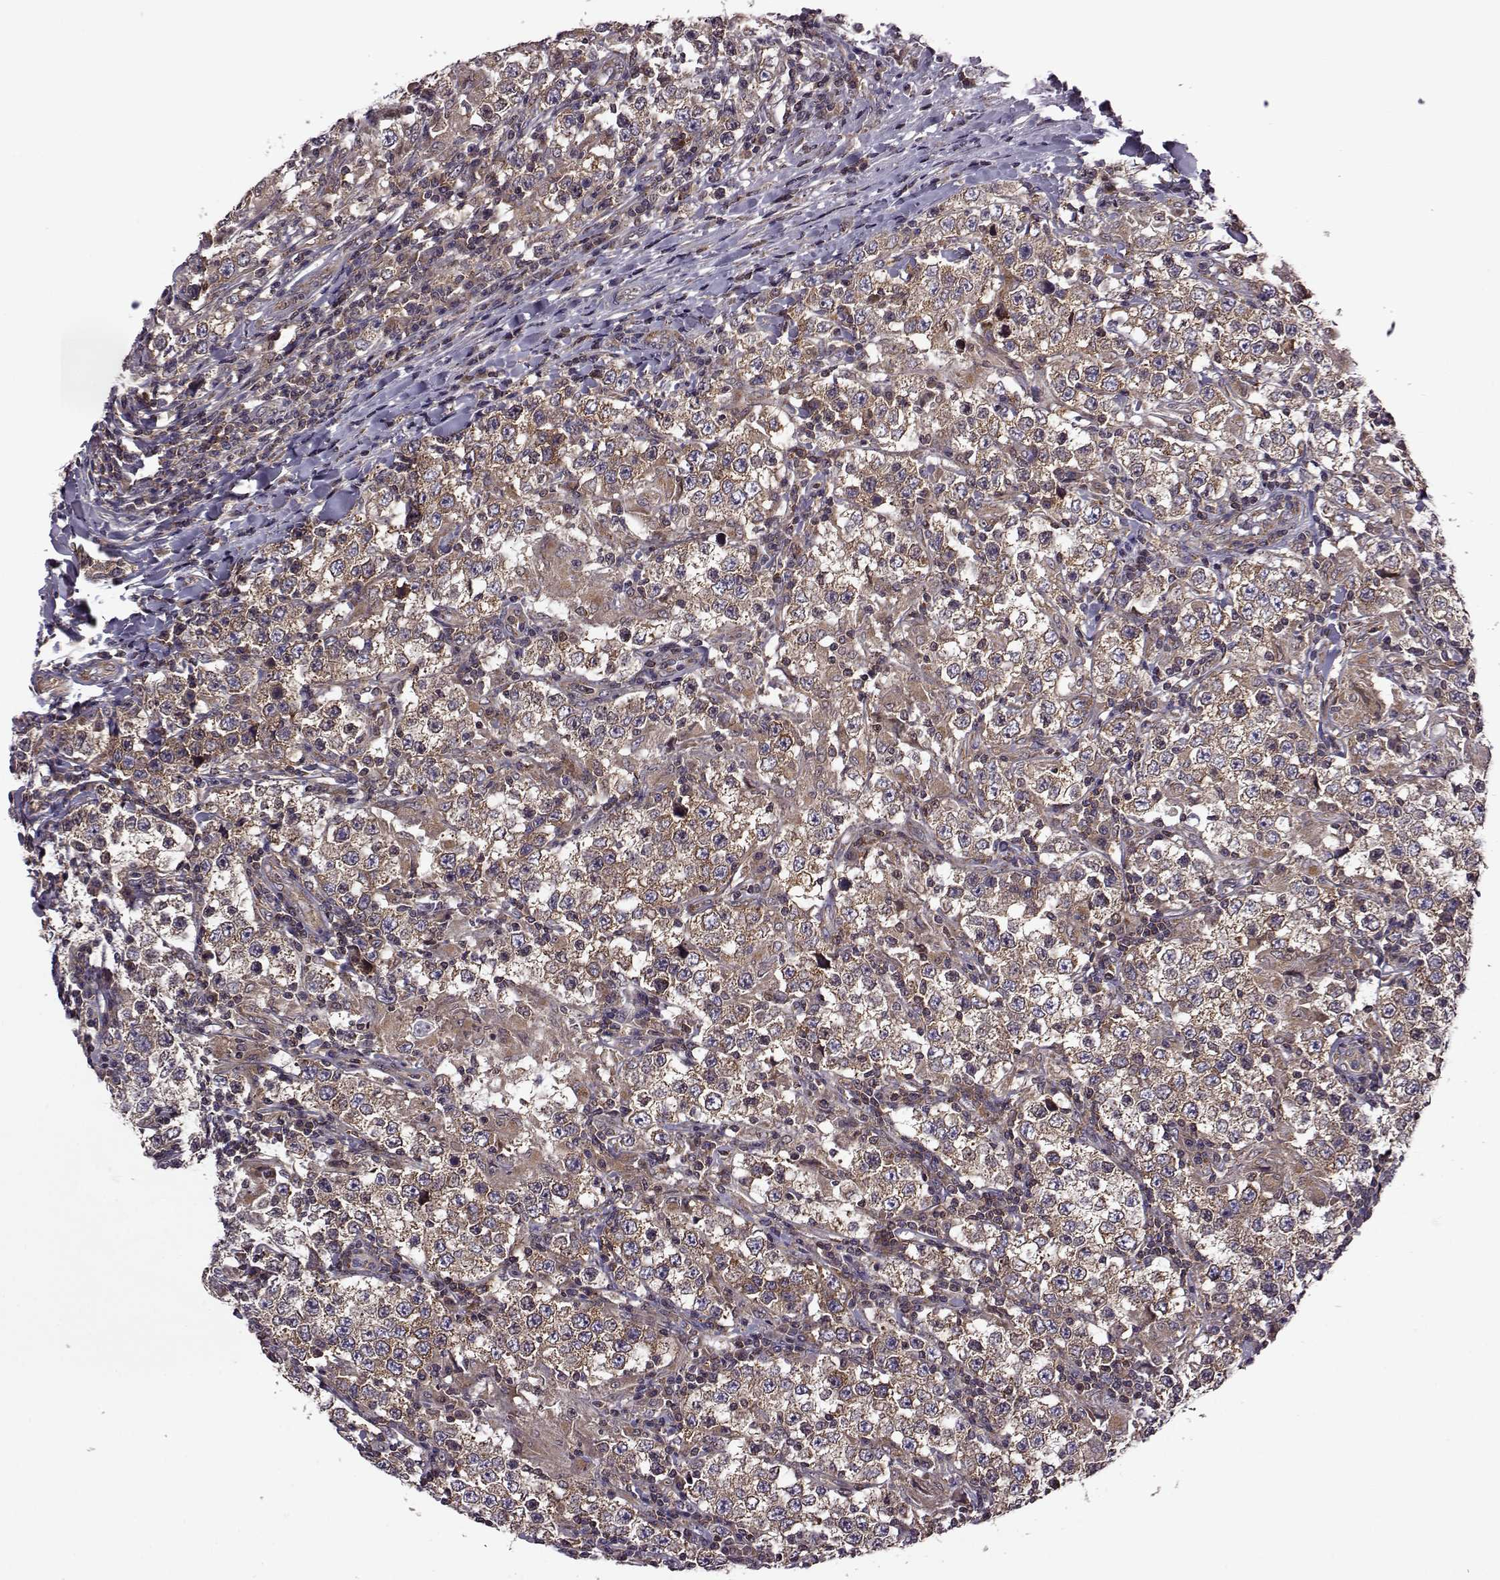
{"staining": {"intensity": "moderate", "quantity": ">75%", "location": "cytoplasmic/membranous"}, "tissue": "testis cancer", "cell_type": "Tumor cells", "image_type": "cancer", "snomed": [{"axis": "morphology", "description": "Seminoma, NOS"}, {"axis": "morphology", "description": "Carcinoma, Embryonal, NOS"}, {"axis": "topography", "description": "Testis"}], "caption": "Protein staining of testis cancer (seminoma) tissue reveals moderate cytoplasmic/membranous expression in approximately >75% of tumor cells. Using DAB (brown) and hematoxylin (blue) stains, captured at high magnification using brightfield microscopy.", "gene": "URI1", "patient": {"sex": "male", "age": 41}}